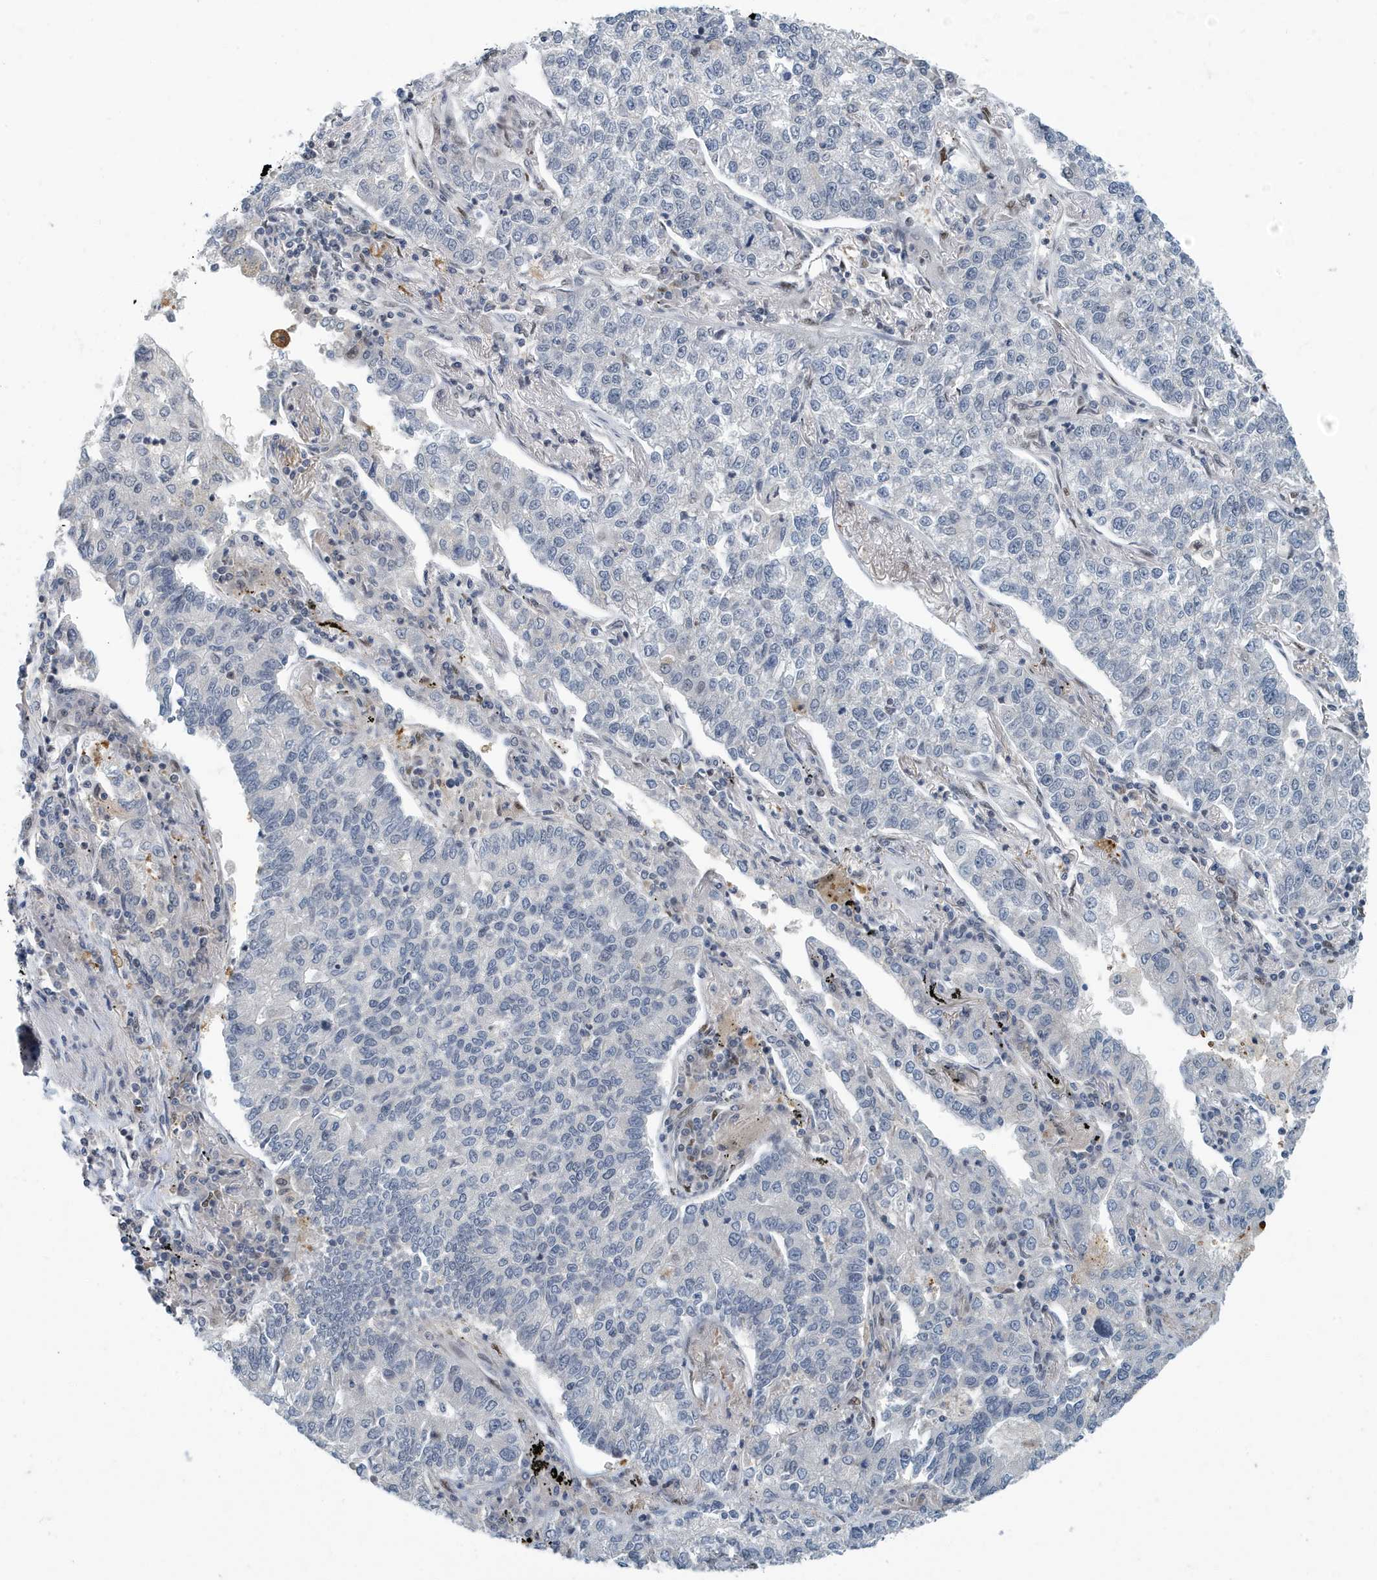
{"staining": {"intensity": "weak", "quantity": "<25%", "location": "nuclear"}, "tissue": "lung cancer", "cell_type": "Tumor cells", "image_type": "cancer", "snomed": [{"axis": "morphology", "description": "Adenocarcinoma, NOS"}, {"axis": "topography", "description": "Lung"}], "caption": "Immunohistochemical staining of human adenocarcinoma (lung) demonstrates no significant positivity in tumor cells.", "gene": "KIF15", "patient": {"sex": "male", "age": 49}}